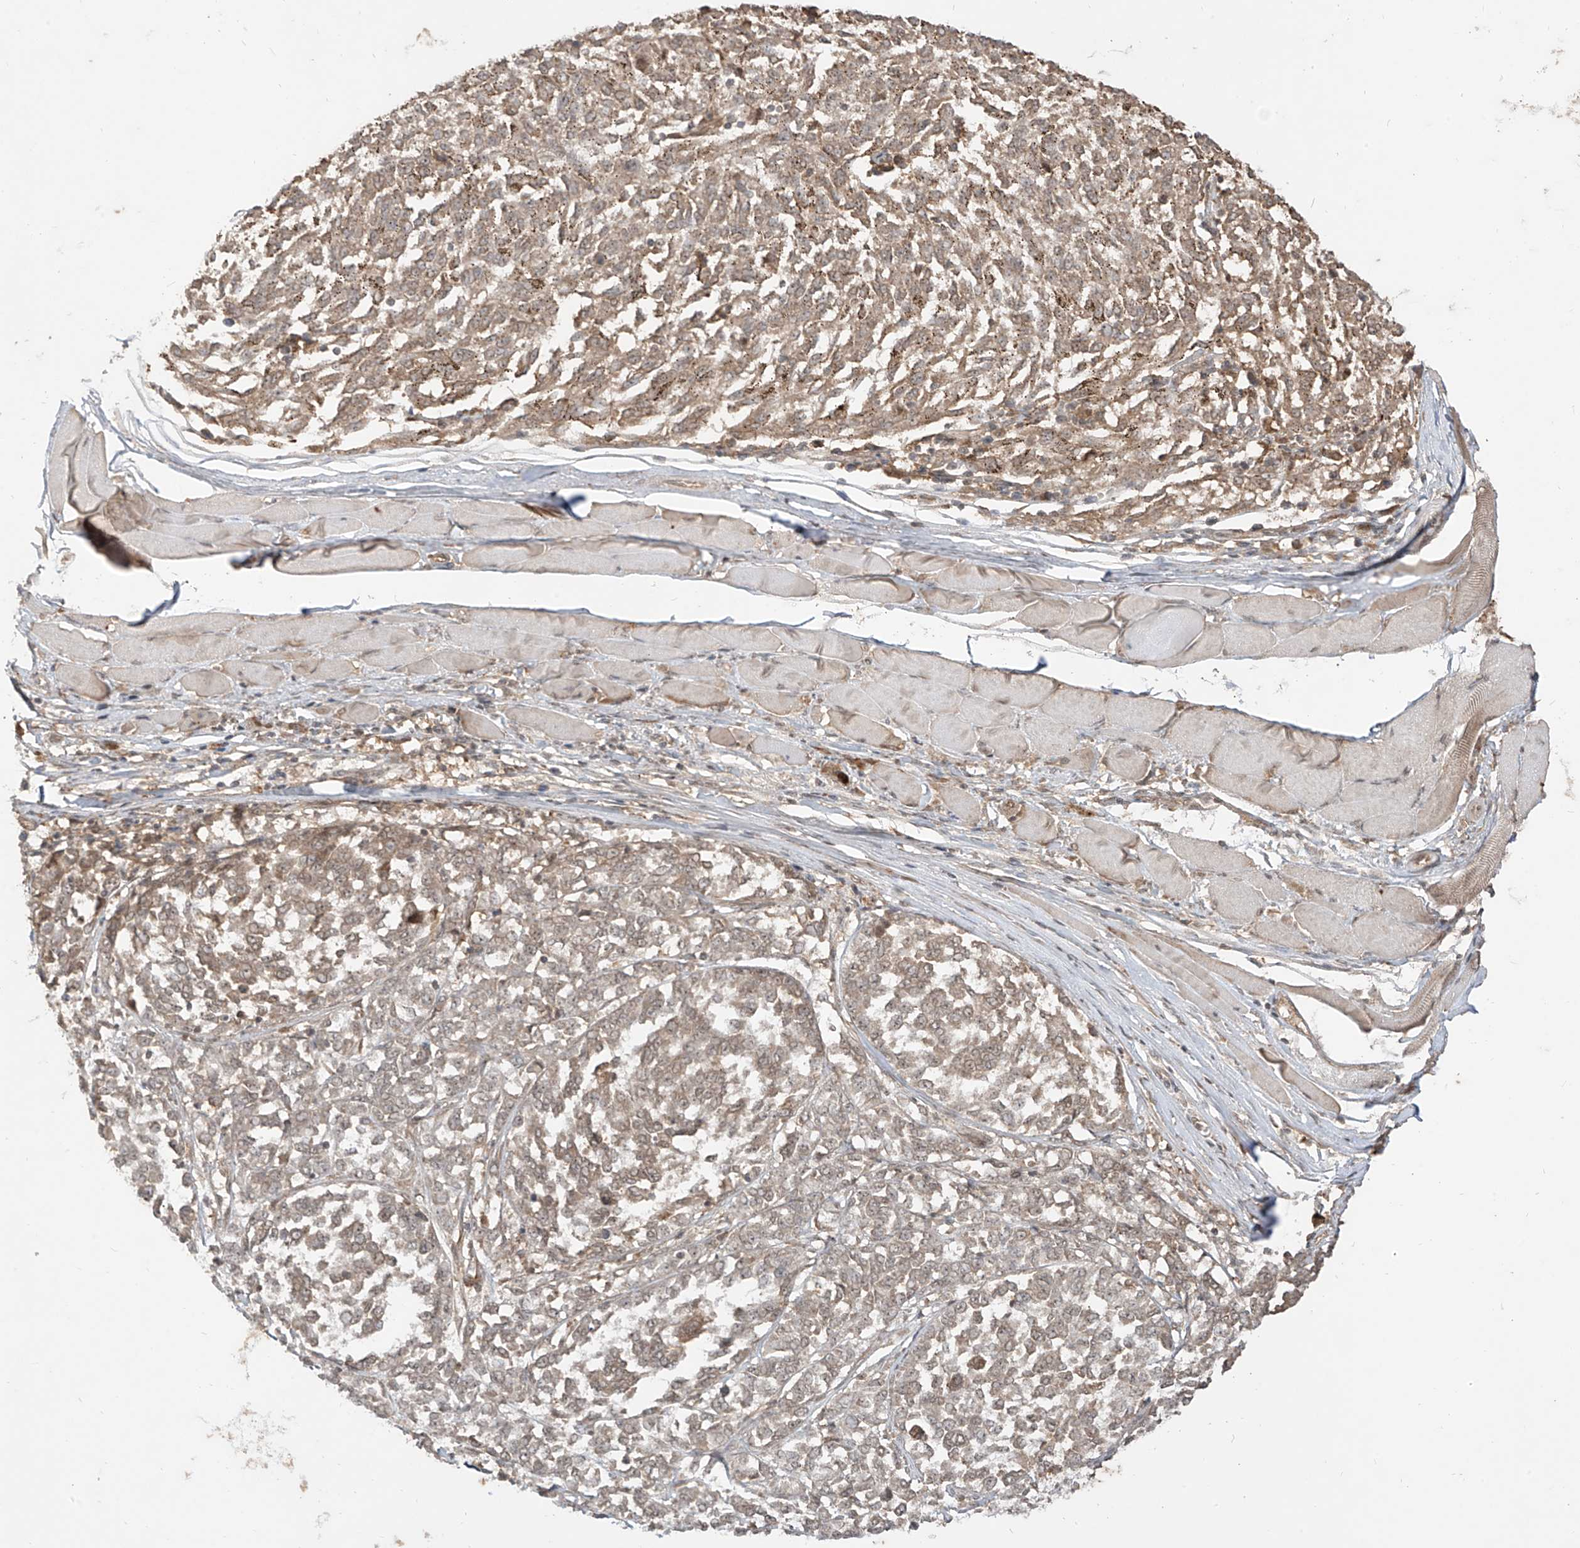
{"staining": {"intensity": "weak", "quantity": ">75%", "location": "cytoplasmic/membranous,nuclear"}, "tissue": "melanoma", "cell_type": "Tumor cells", "image_type": "cancer", "snomed": [{"axis": "morphology", "description": "Malignant melanoma, NOS"}, {"axis": "topography", "description": "Skin"}], "caption": "Immunohistochemical staining of human malignant melanoma reveals low levels of weak cytoplasmic/membranous and nuclear expression in about >75% of tumor cells.", "gene": "LCOR", "patient": {"sex": "female", "age": 72}}